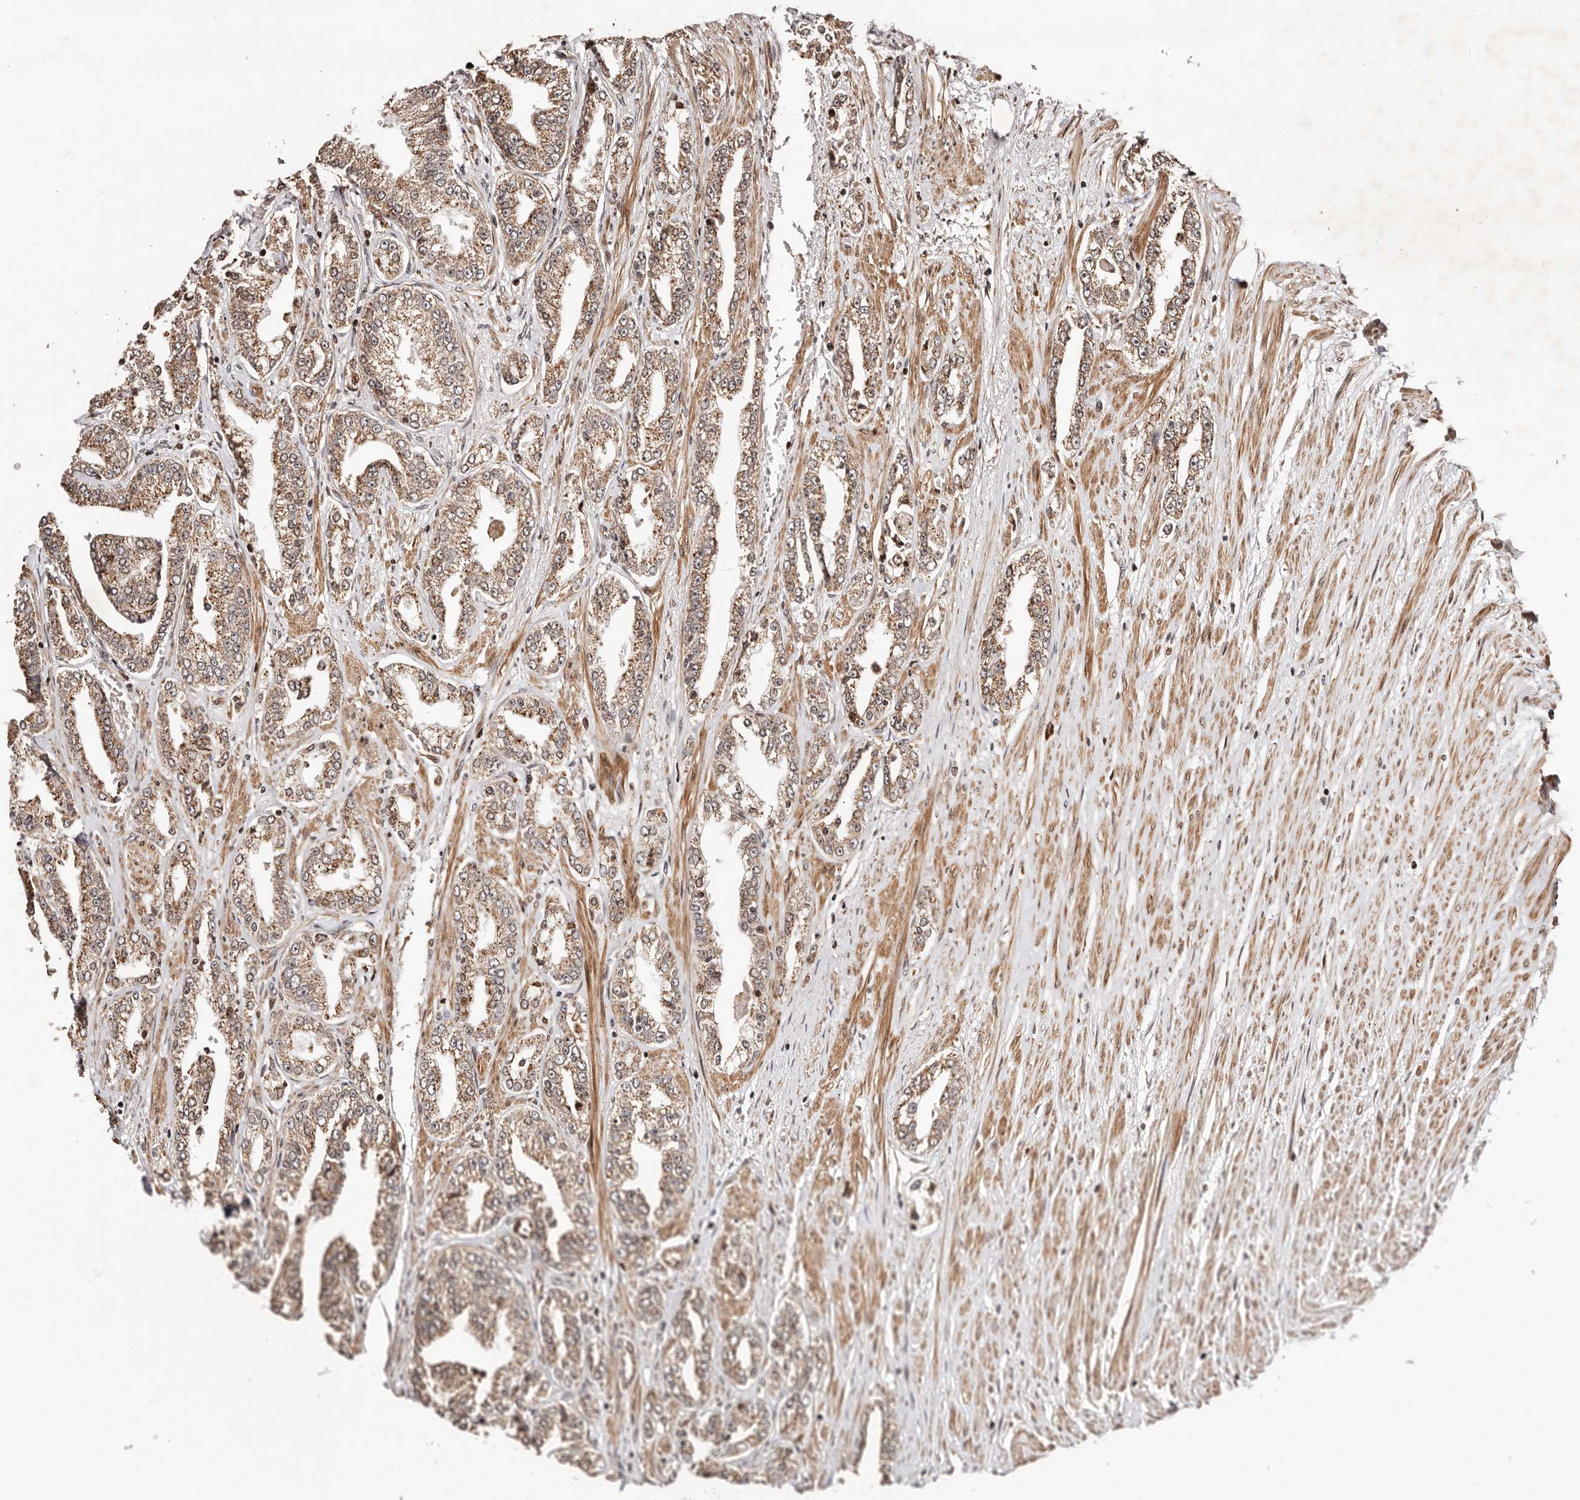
{"staining": {"intensity": "moderate", "quantity": ">75%", "location": "cytoplasmic/membranous"}, "tissue": "prostate cancer", "cell_type": "Tumor cells", "image_type": "cancer", "snomed": [{"axis": "morphology", "description": "Adenocarcinoma, High grade"}, {"axis": "topography", "description": "Prostate"}], "caption": "About >75% of tumor cells in human prostate cancer exhibit moderate cytoplasmic/membranous protein expression as visualized by brown immunohistochemical staining.", "gene": "HIVEP3", "patient": {"sex": "male", "age": 71}}